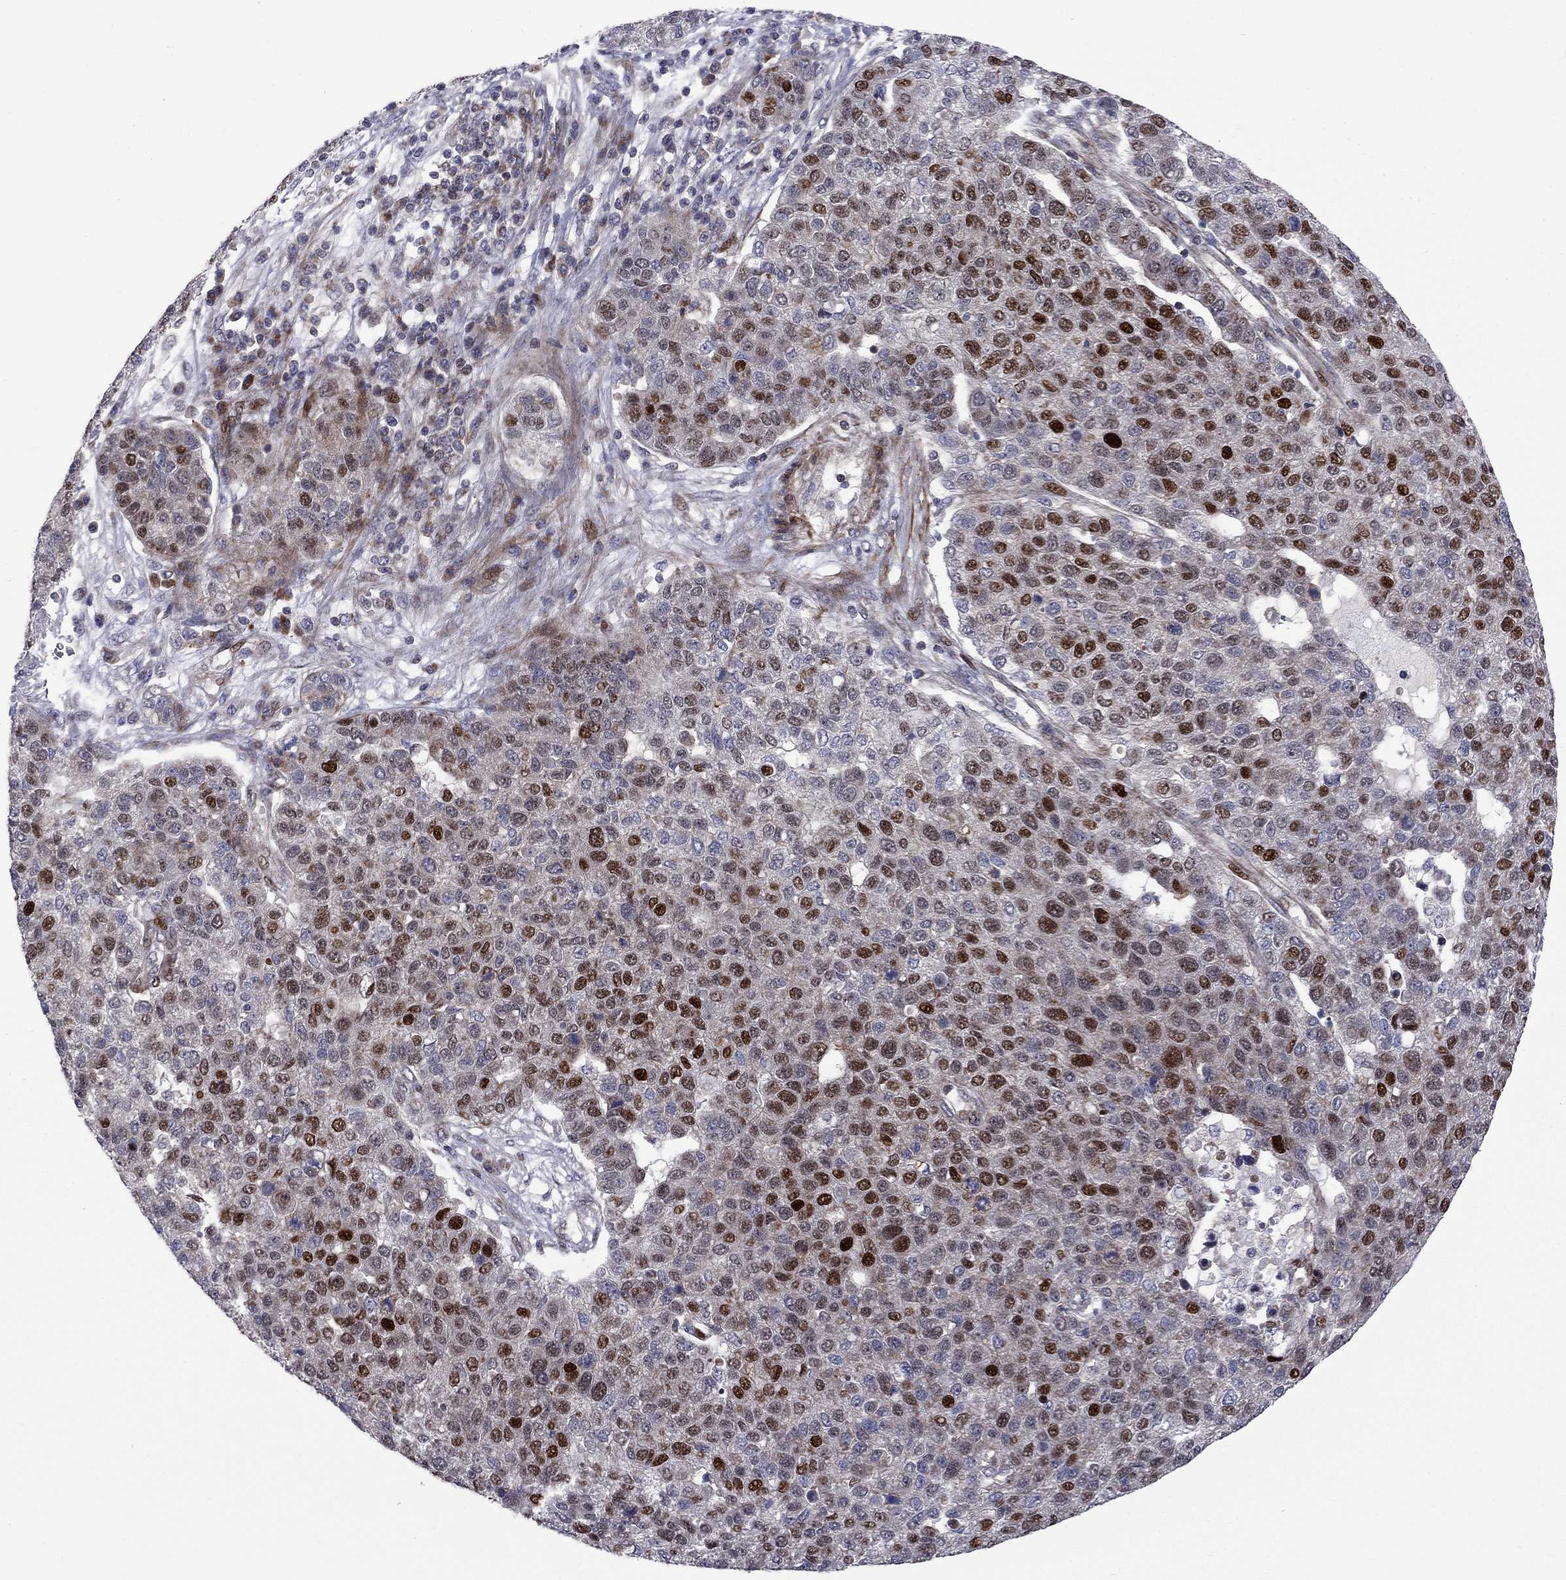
{"staining": {"intensity": "strong", "quantity": "25%-75%", "location": "nuclear"}, "tissue": "pancreatic cancer", "cell_type": "Tumor cells", "image_type": "cancer", "snomed": [{"axis": "morphology", "description": "Adenocarcinoma, NOS"}, {"axis": "topography", "description": "Pancreas"}], "caption": "An image of pancreatic cancer stained for a protein demonstrates strong nuclear brown staining in tumor cells. (DAB (3,3'-diaminobenzidine) IHC, brown staining for protein, blue staining for nuclei).", "gene": "MIOS", "patient": {"sex": "female", "age": 61}}